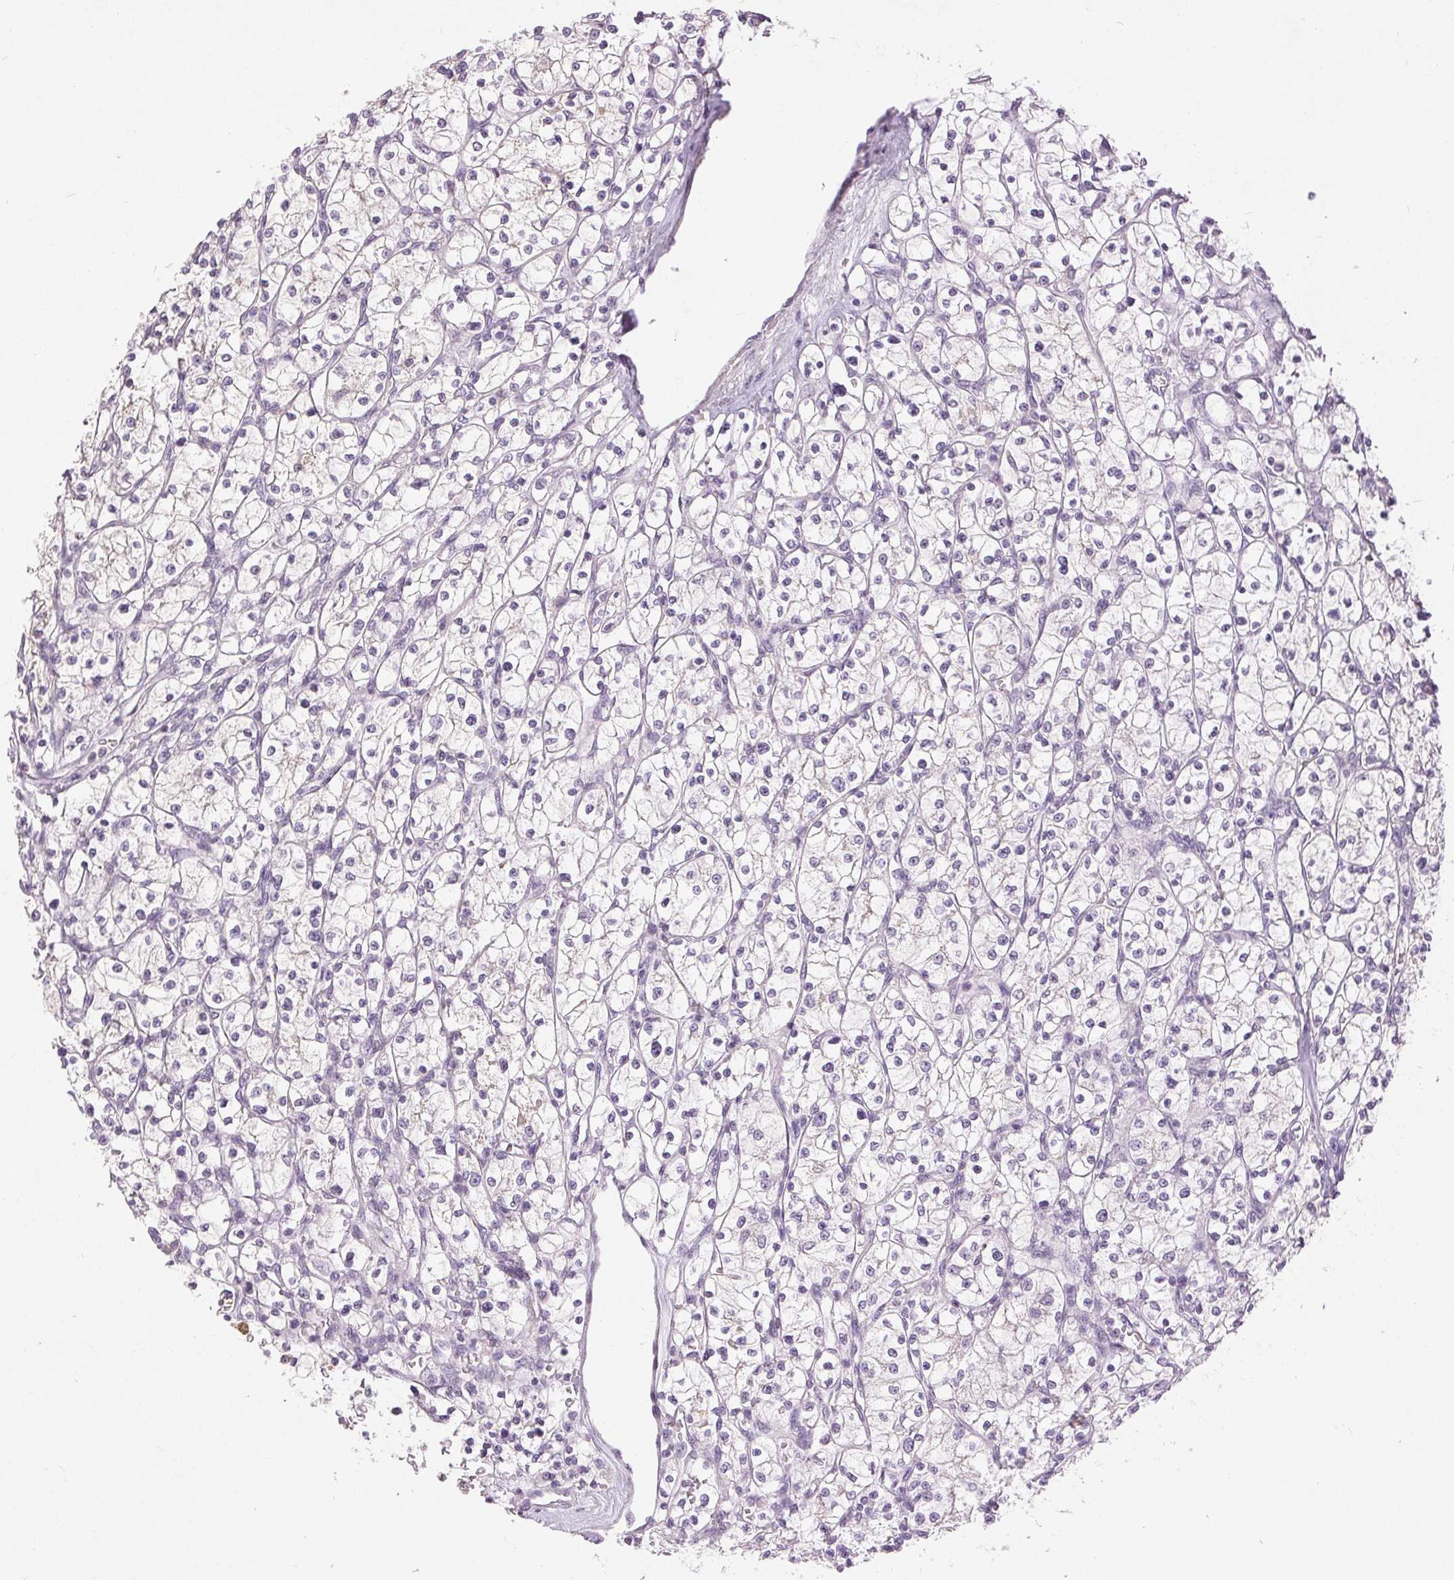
{"staining": {"intensity": "negative", "quantity": "none", "location": "none"}, "tissue": "renal cancer", "cell_type": "Tumor cells", "image_type": "cancer", "snomed": [{"axis": "morphology", "description": "Adenocarcinoma, NOS"}, {"axis": "topography", "description": "Kidney"}], "caption": "Micrograph shows no significant protein positivity in tumor cells of renal adenocarcinoma.", "gene": "DSG3", "patient": {"sex": "female", "age": 64}}